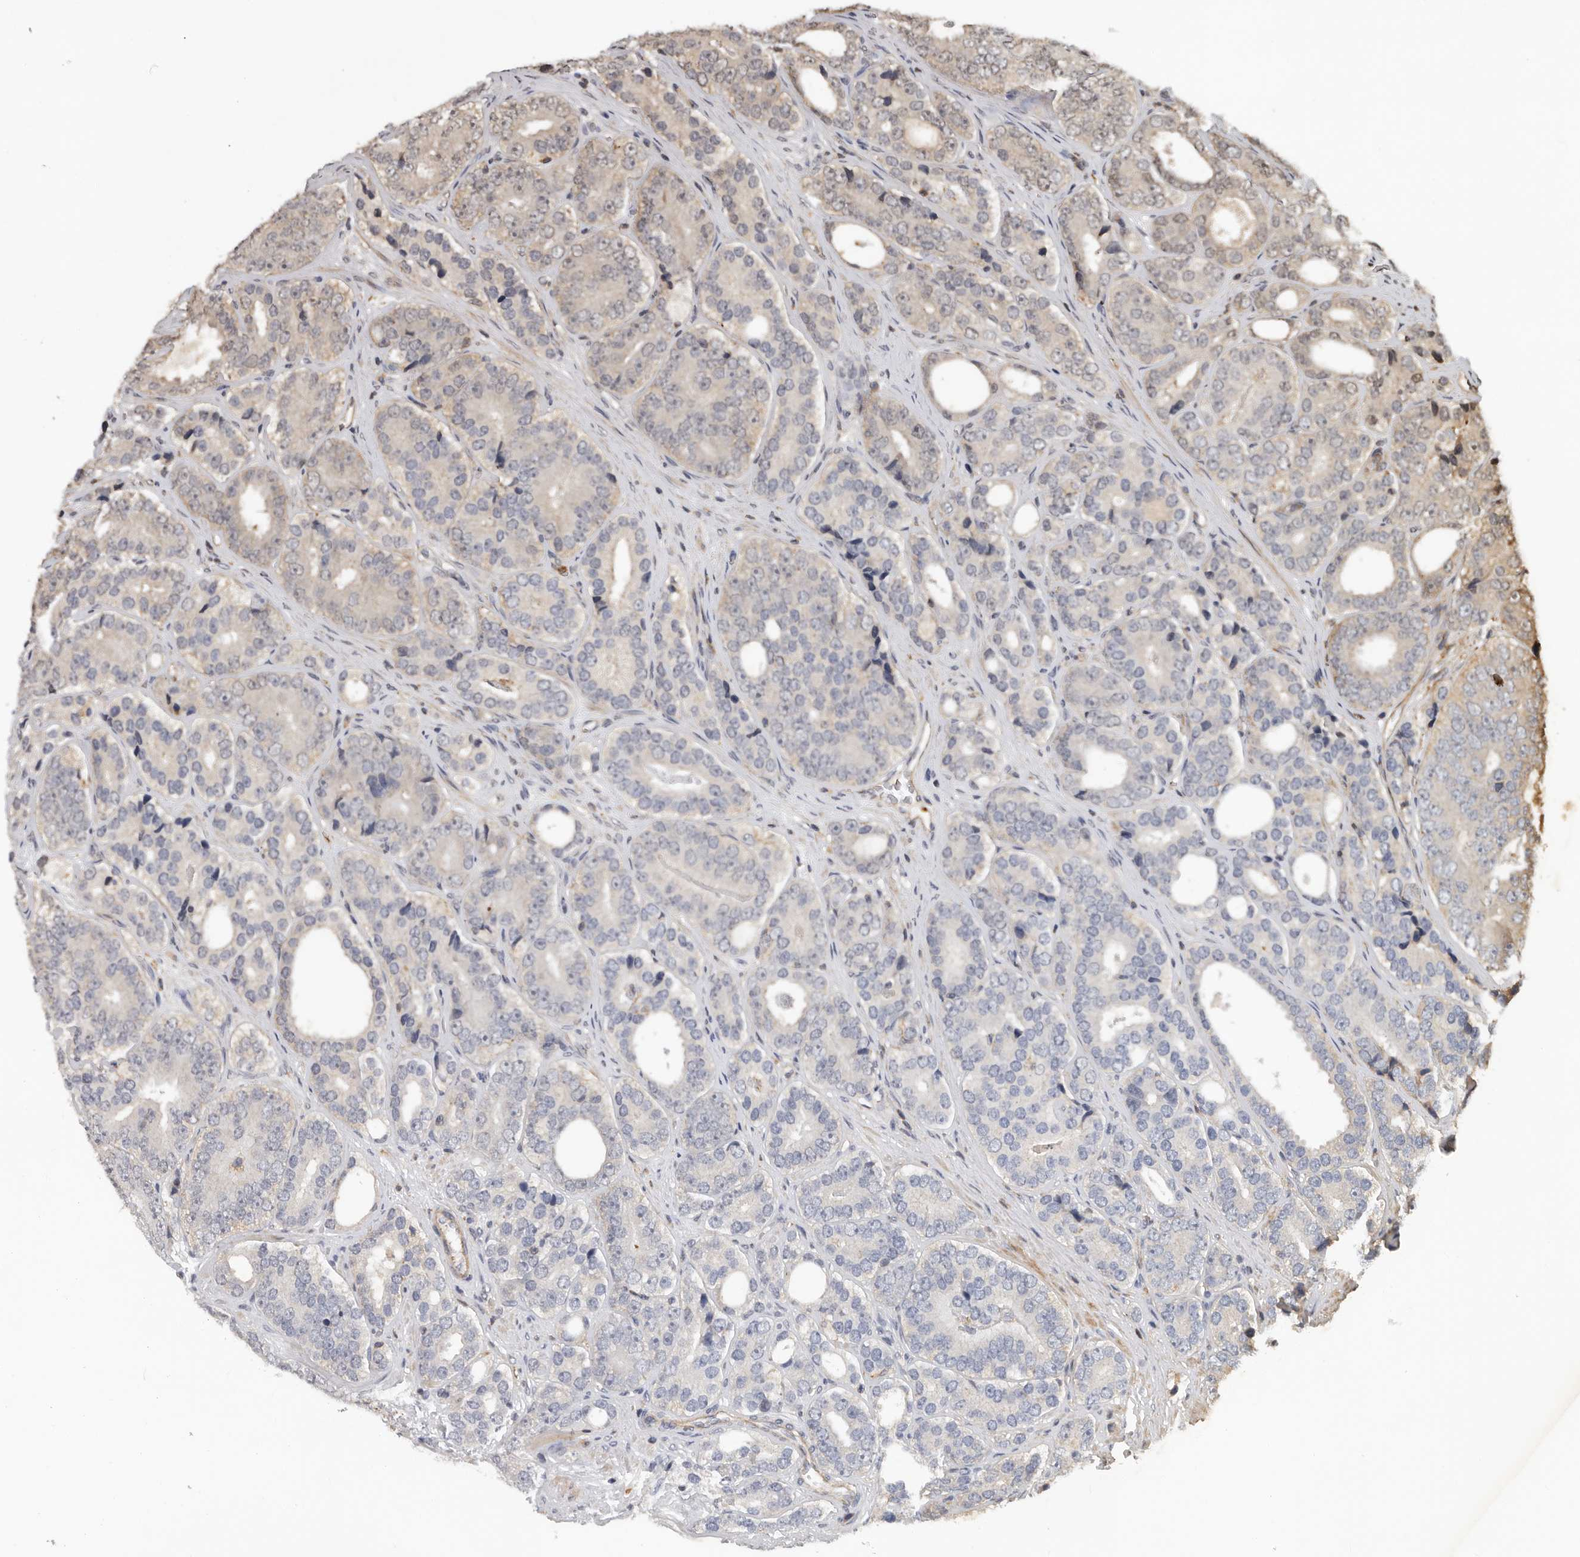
{"staining": {"intensity": "weak", "quantity": "25%-75%", "location": "cytoplasmic/membranous"}, "tissue": "prostate cancer", "cell_type": "Tumor cells", "image_type": "cancer", "snomed": [{"axis": "morphology", "description": "Adenocarcinoma, High grade"}, {"axis": "topography", "description": "Prostate"}], "caption": "Immunohistochemical staining of prostate cancer reveals weak cytoplasmic/membranous protein expression in approximately 25%-75% of tumor cells.", "gene": "RNF157", "patient": {"sex": "male", "age": 56}}